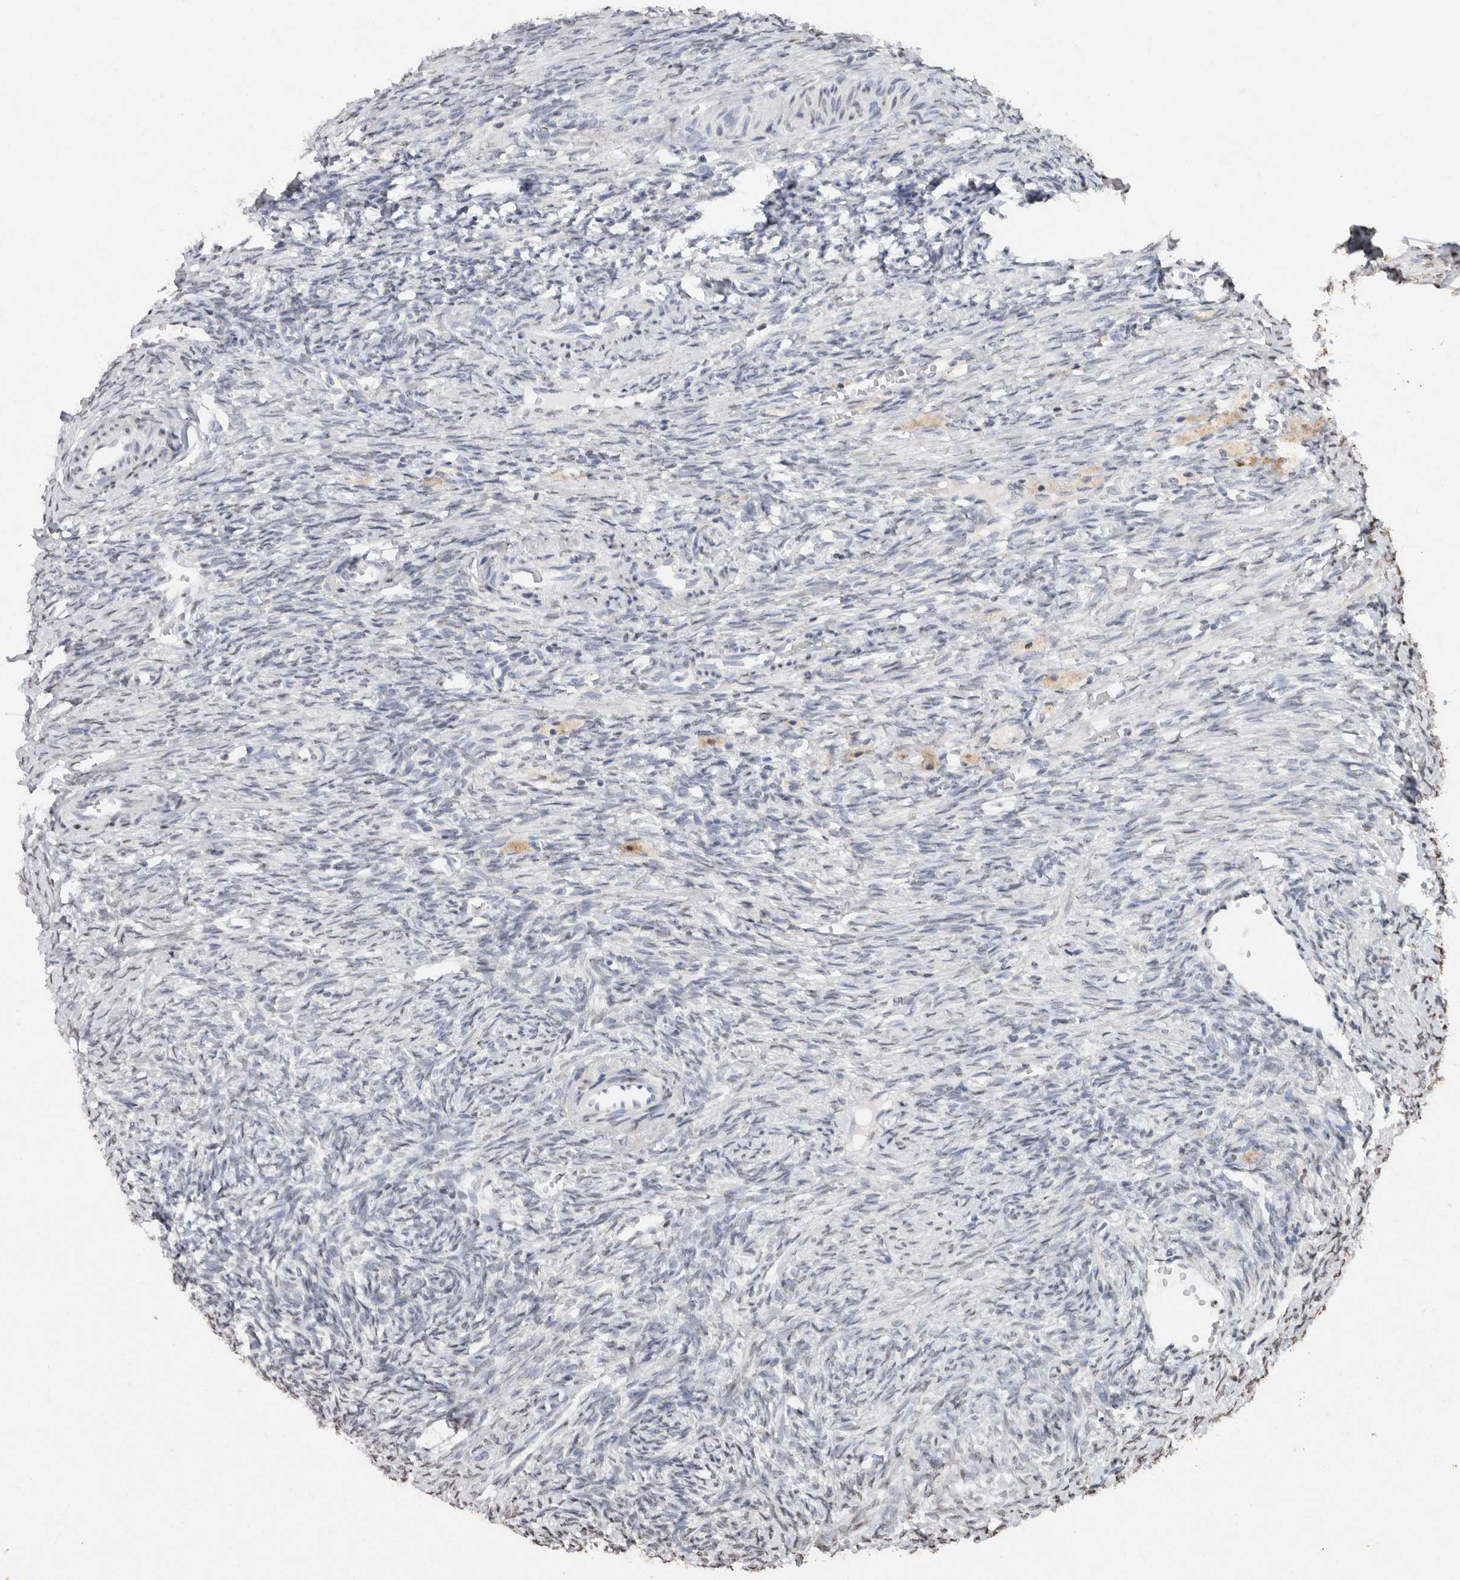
{"staining": {"intensity": "negative", "quantity": "none", "location": "none"}, "tissue": "ovary", "cell_type": "Follicle cells", "image_type": "normal", "snomed": [{"axis": "morphology", "description": "Normal tissue, NOS"}, {"axis": "topography", "description": "Ovary"}], "caption": "A high-resolution photomicrograph shows immunohistochemistry staining of benign ovary, which demonstrates no significant expression in follicle cells.", "gene": "CNTN1", "patient": {"sex": "female", "age": 41}}